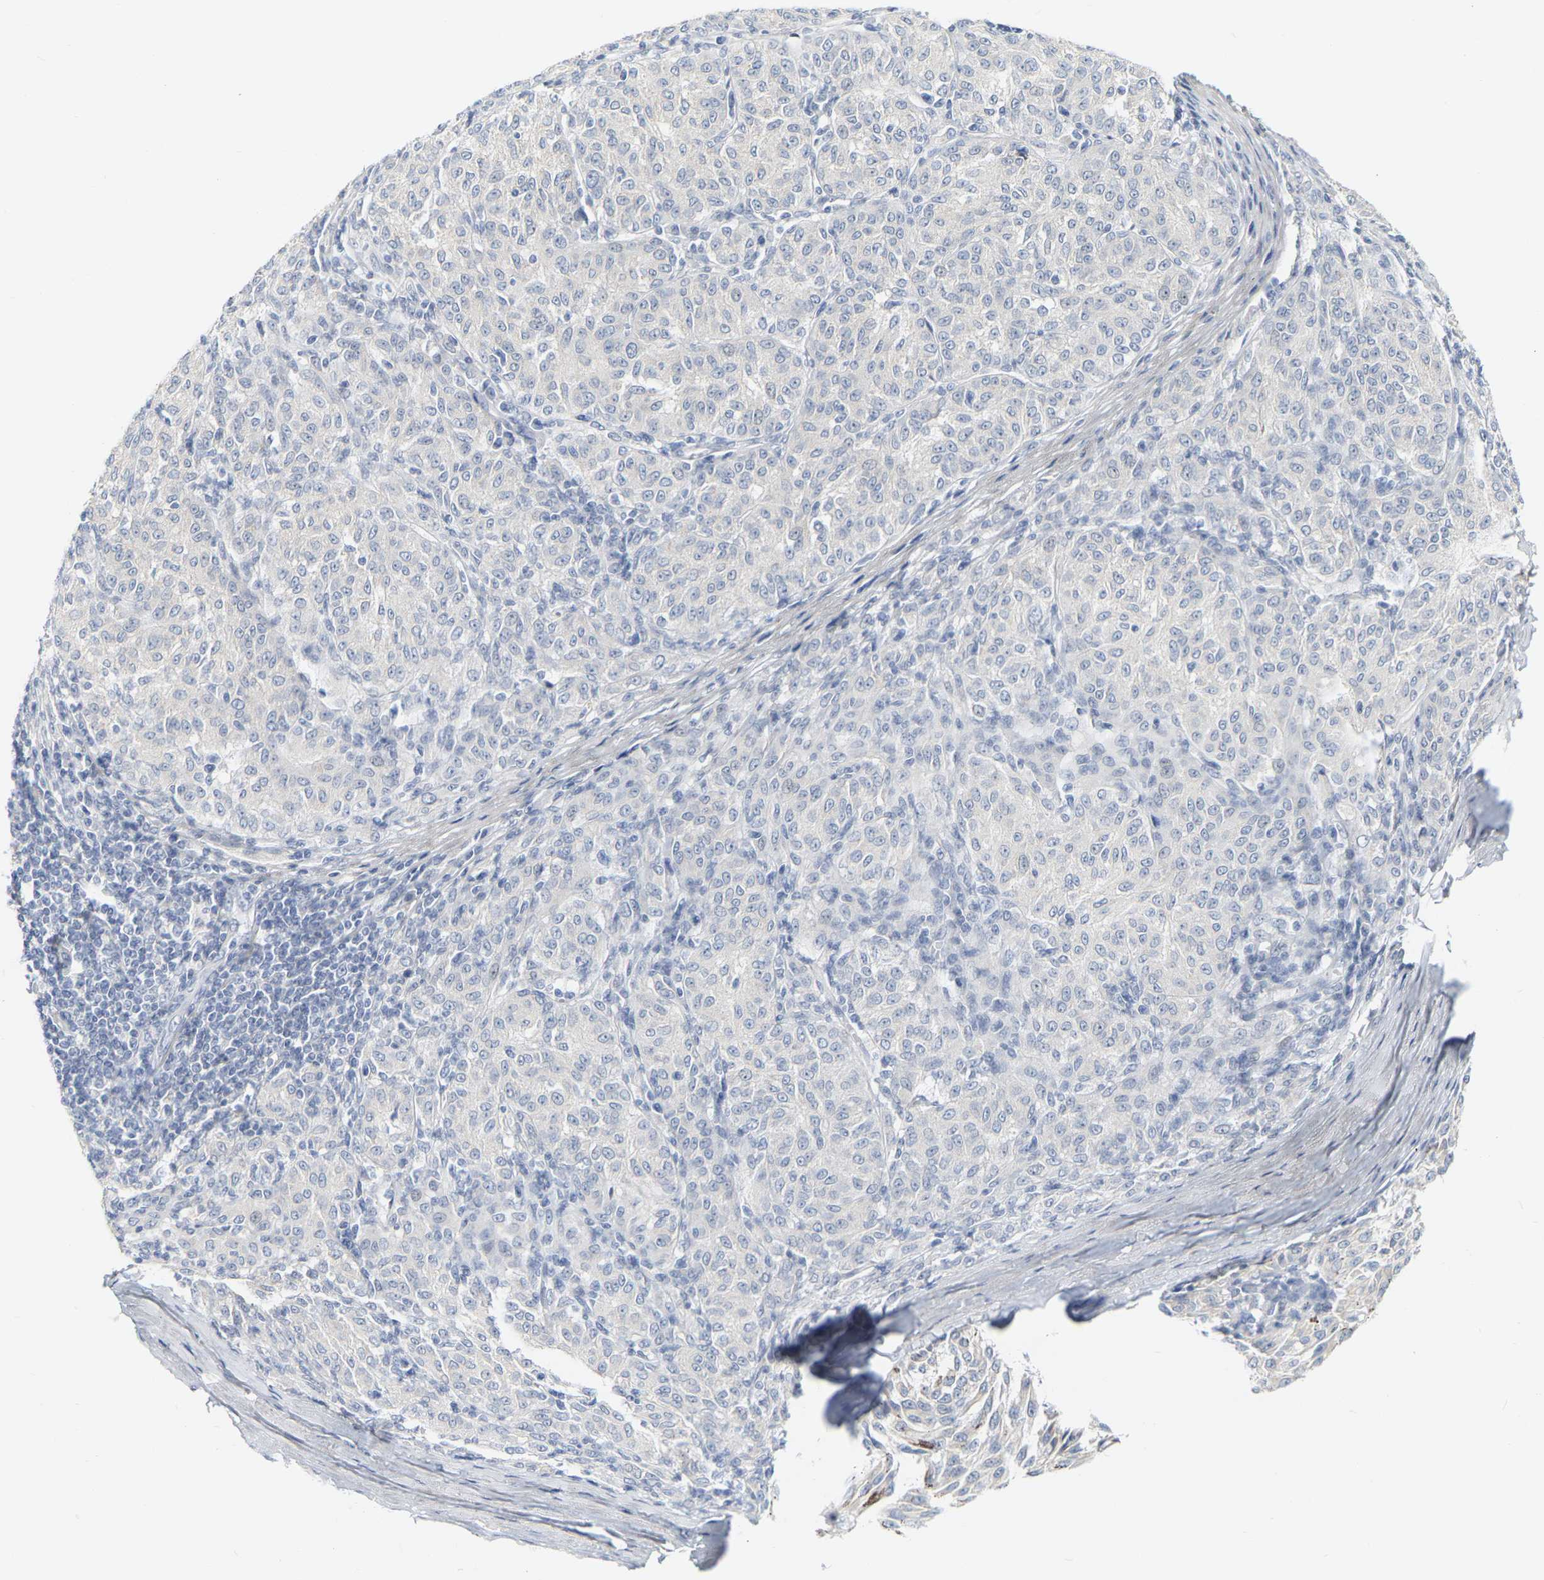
{"staining": {"intensity": "negative", "quantity": "none", "location": "none"}, "tissue": "melanoma", "cell_type": "Tumor cells", "image_type": "cancer", "snomed": [{"axis": "morphology", "description": "Malignant melanoma, NOS"}, {"axis": "topography", "description": "Skin"}], "caption": "There is no significant positivity in tumor cells of melanoma.", "gene": "KRT76", "patient": {"sex": "female", "age": 72}}